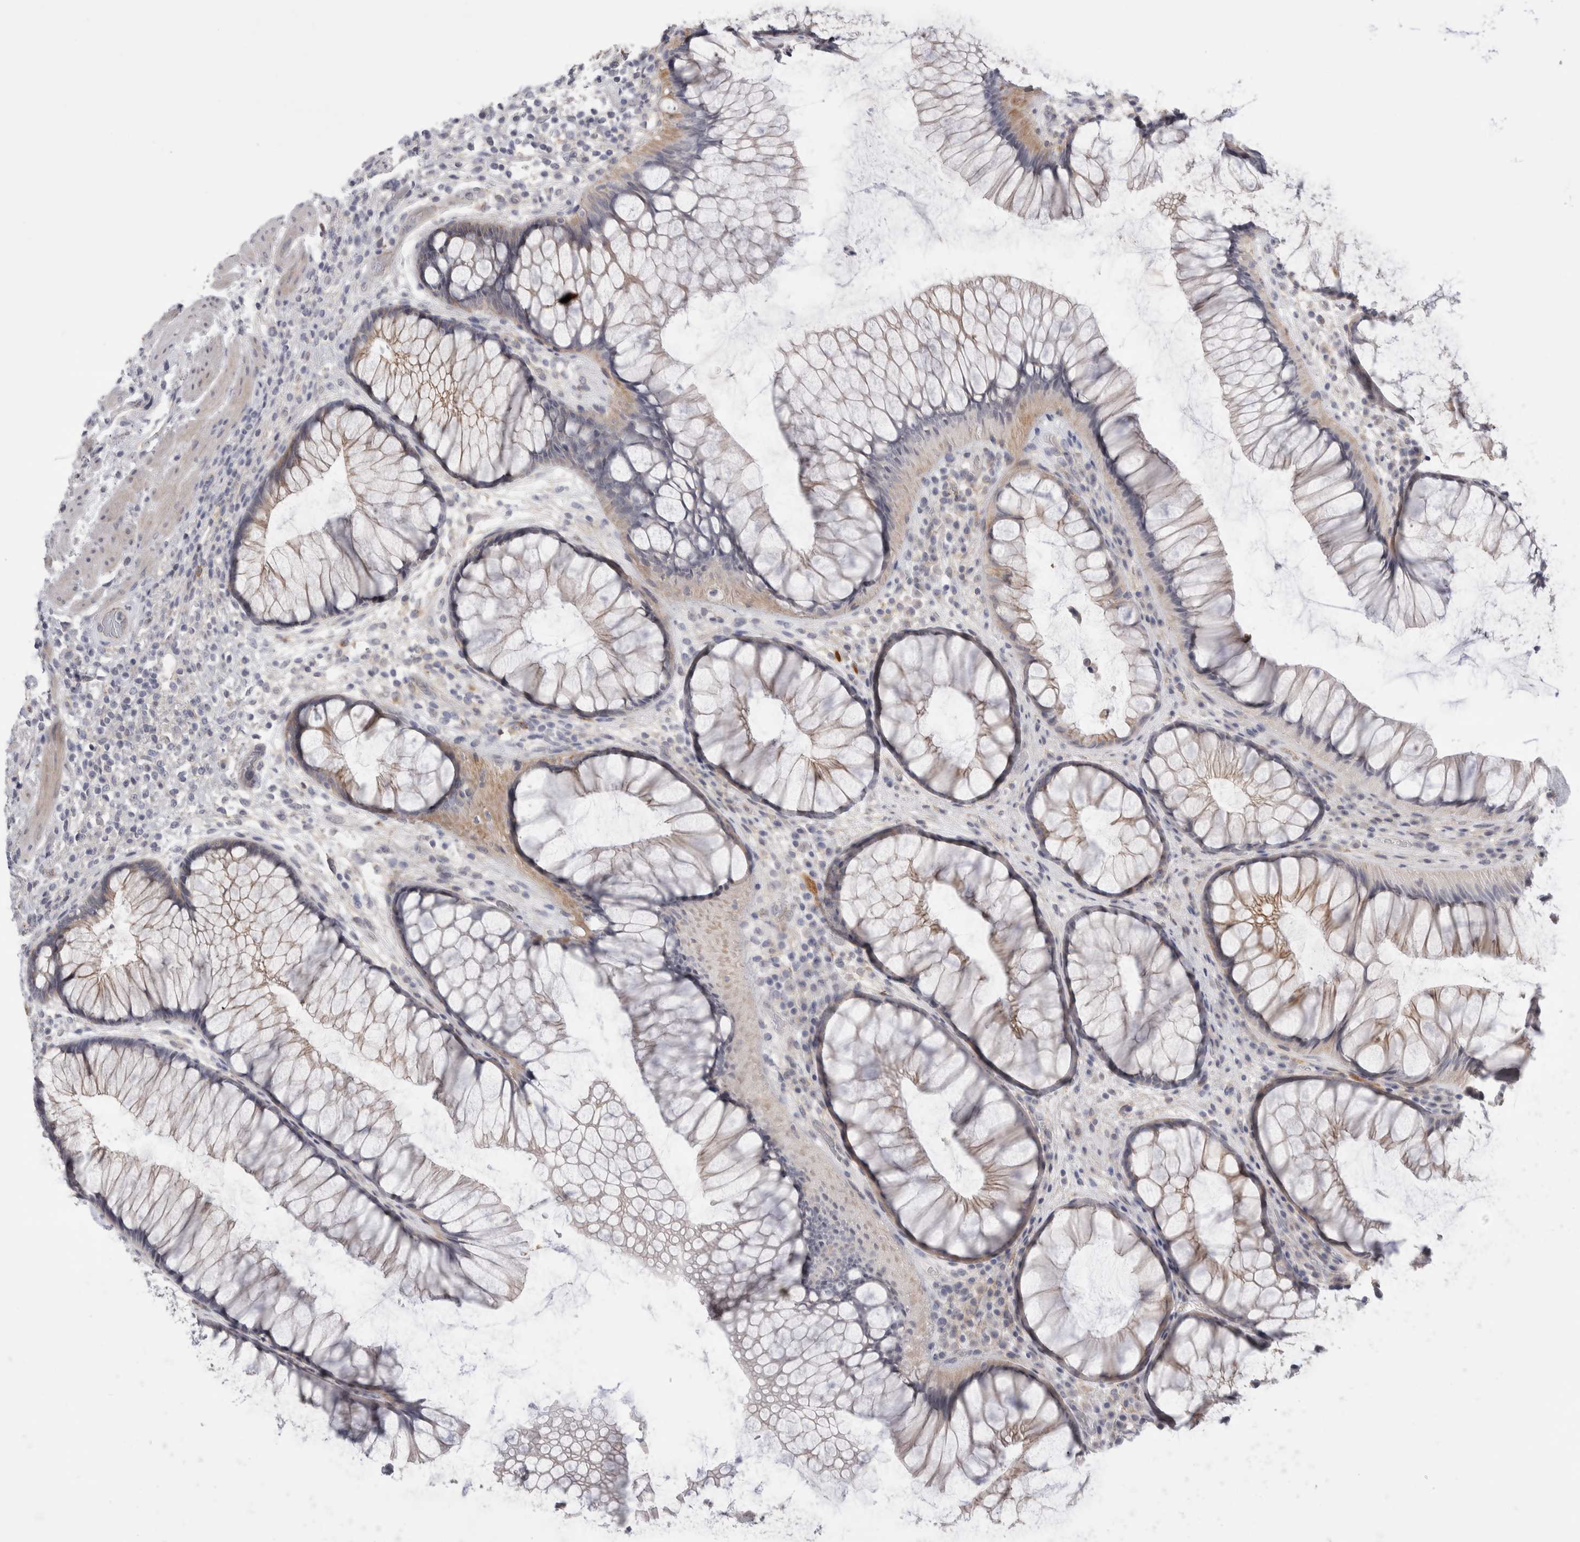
{"staining": {"intensity": "moderate", "quantity": "25%-75%", "location": "cytoplasmic/membranous"}, "tissue": "rectum", "cell_type": "Glandular cells", "image_type": "normal", "snomed": [{"axis": "morphology", "description": "Normal tissue, NOS"}, {"axis": "topography", "description": "Rectum"}], "caption": "This image demonstrates immunohistochemistry staining of normal rectum, with medium moderate cytoplasmic/membranous expression in approximately 25%-75% of glandular cells.", "gene": "VANGL1", "patient": {"sex": "male", "age": 51}}